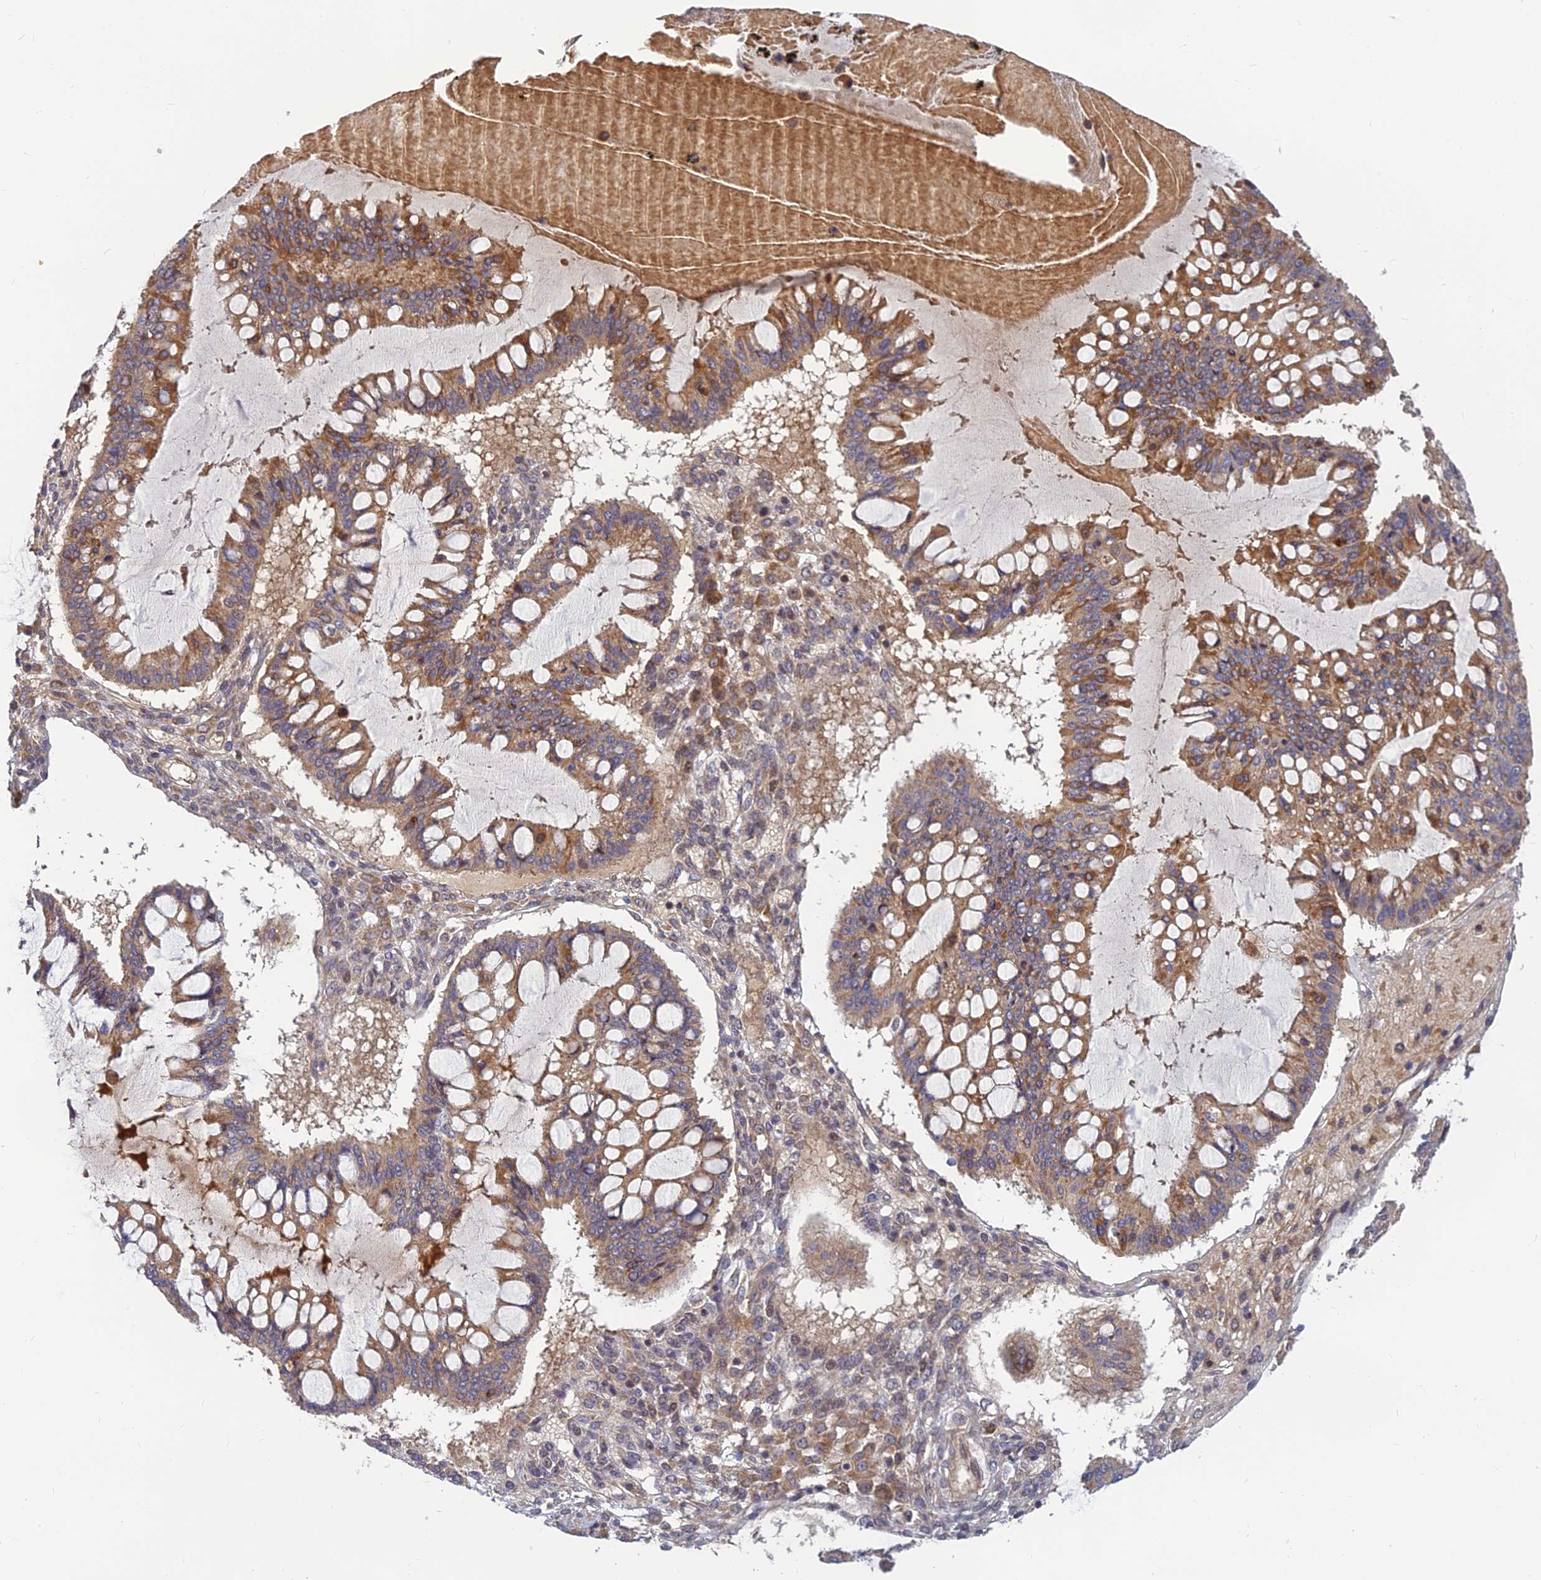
{"staining": {"intensity": "moderate", "quantity": "25%-75%", "location": "cytoplasmic/membranous"}, "tissue": "ovarian cancer", "cell_type": "Tumor cells", "image_type": "cancer", "snomed": [{"axis": "morphology", "description": "Cystadenocarcinoma, mucinous, NOS"}, {"axis": "topography", "description": "Ovary"}], "caption": "An immunohistochemistry histopathology image of neoplastic tissue is shown. Protein staining in brown labels moderate cytoplasmic/membranous positivity in ovarian cancer within tumor cells.", "gene": "FAM151B", "patient": {"sex": "female", "age": 73}}